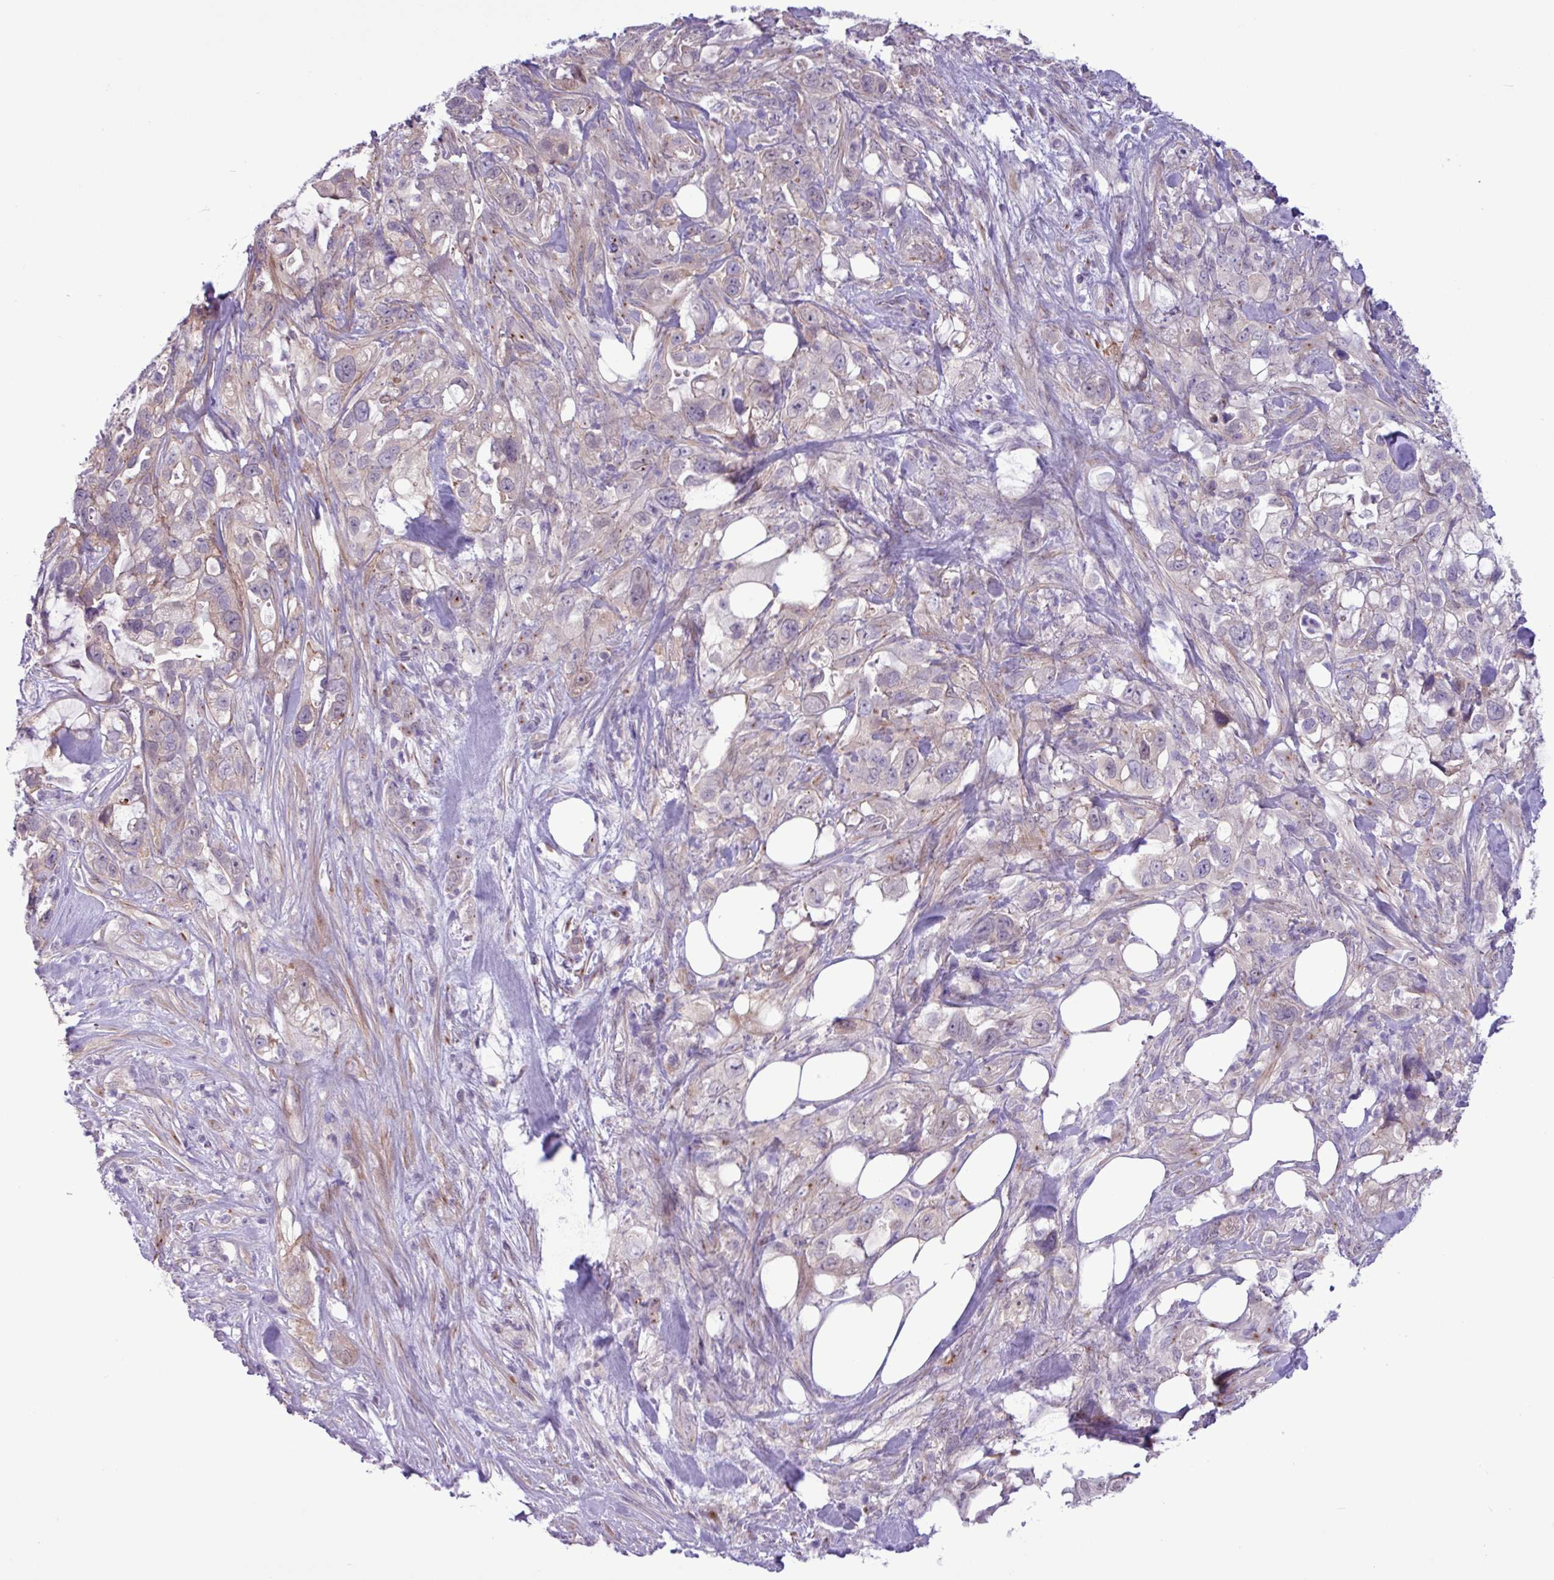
{"staining": {"intensity": "weak", "quantity": "<25%", "location": "cytoplasmic/membranous"}, "tissue": "pancreatic cancer", "cell_type": "Tumor cells", "image_type": "cancer", "snomed": [{"axis": "morphology", "description": "Adenocarcinoma, NOS"}, {"axis": "topography", "description": "Pancreas"}], "caption": "Histopathology image shows no protein positivity in tumor cells of adenocarcinoma (pancreatic) tissue.", "gene": "SPINK8", "patient": {"sex": "female", "age": 61}}